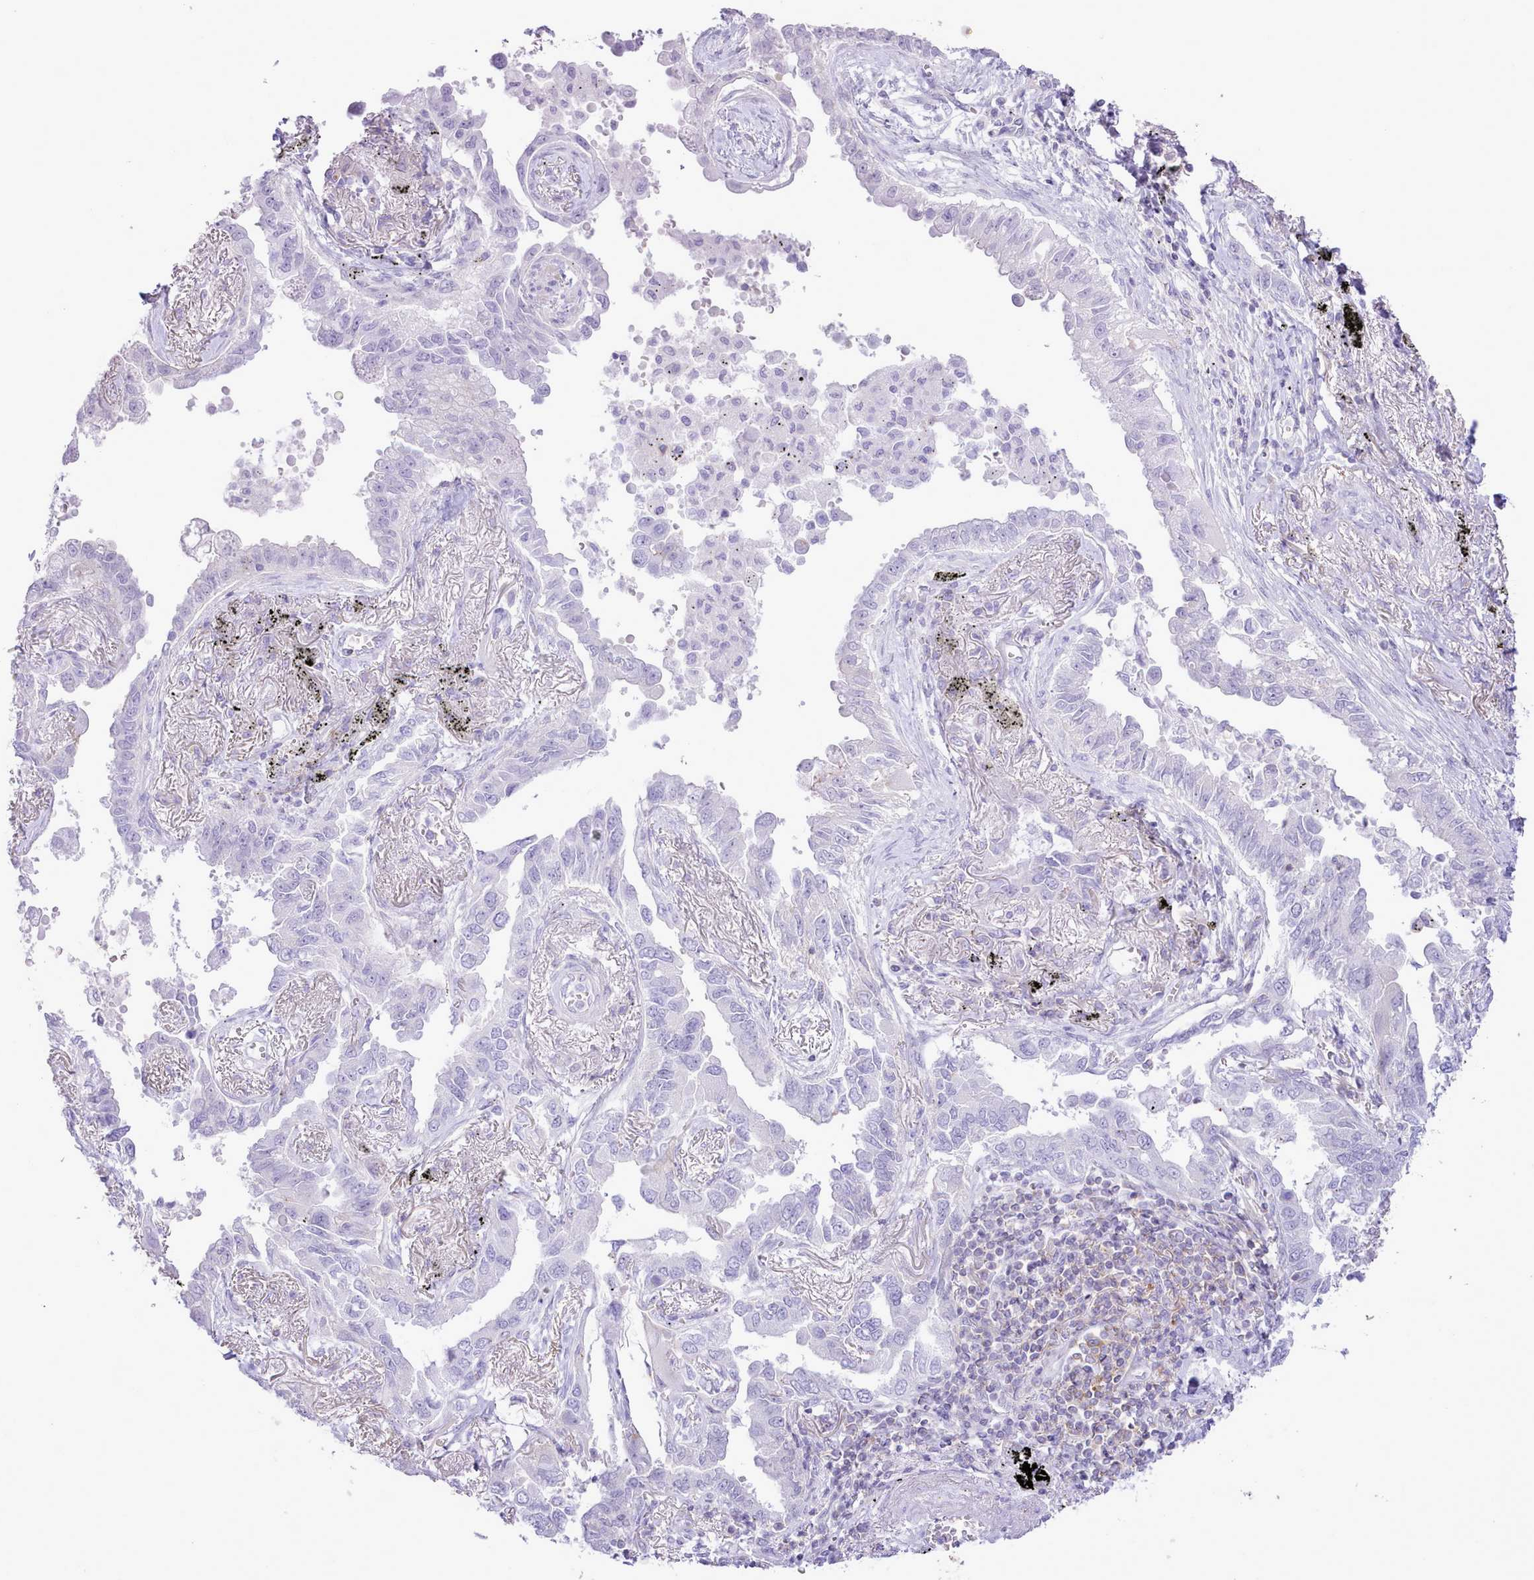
{"staining": {"intensity": "negative", "quantity": "none", "location": "none"}, "tissue": "lung cancer", "cell_type": "Tumor cells", "image_type": "cancer", "snomed": [{"axis": "morphology", "description": "Adenocarcinoma, NOS"}, {"axis": "topography", "description": "Lung"}], "caption": "This is an IHC photomicrograph of lung cancer. There is no staining in tumor cells.", "gene": "MDFI", "patient": {"sex": "male", "age": 67}}